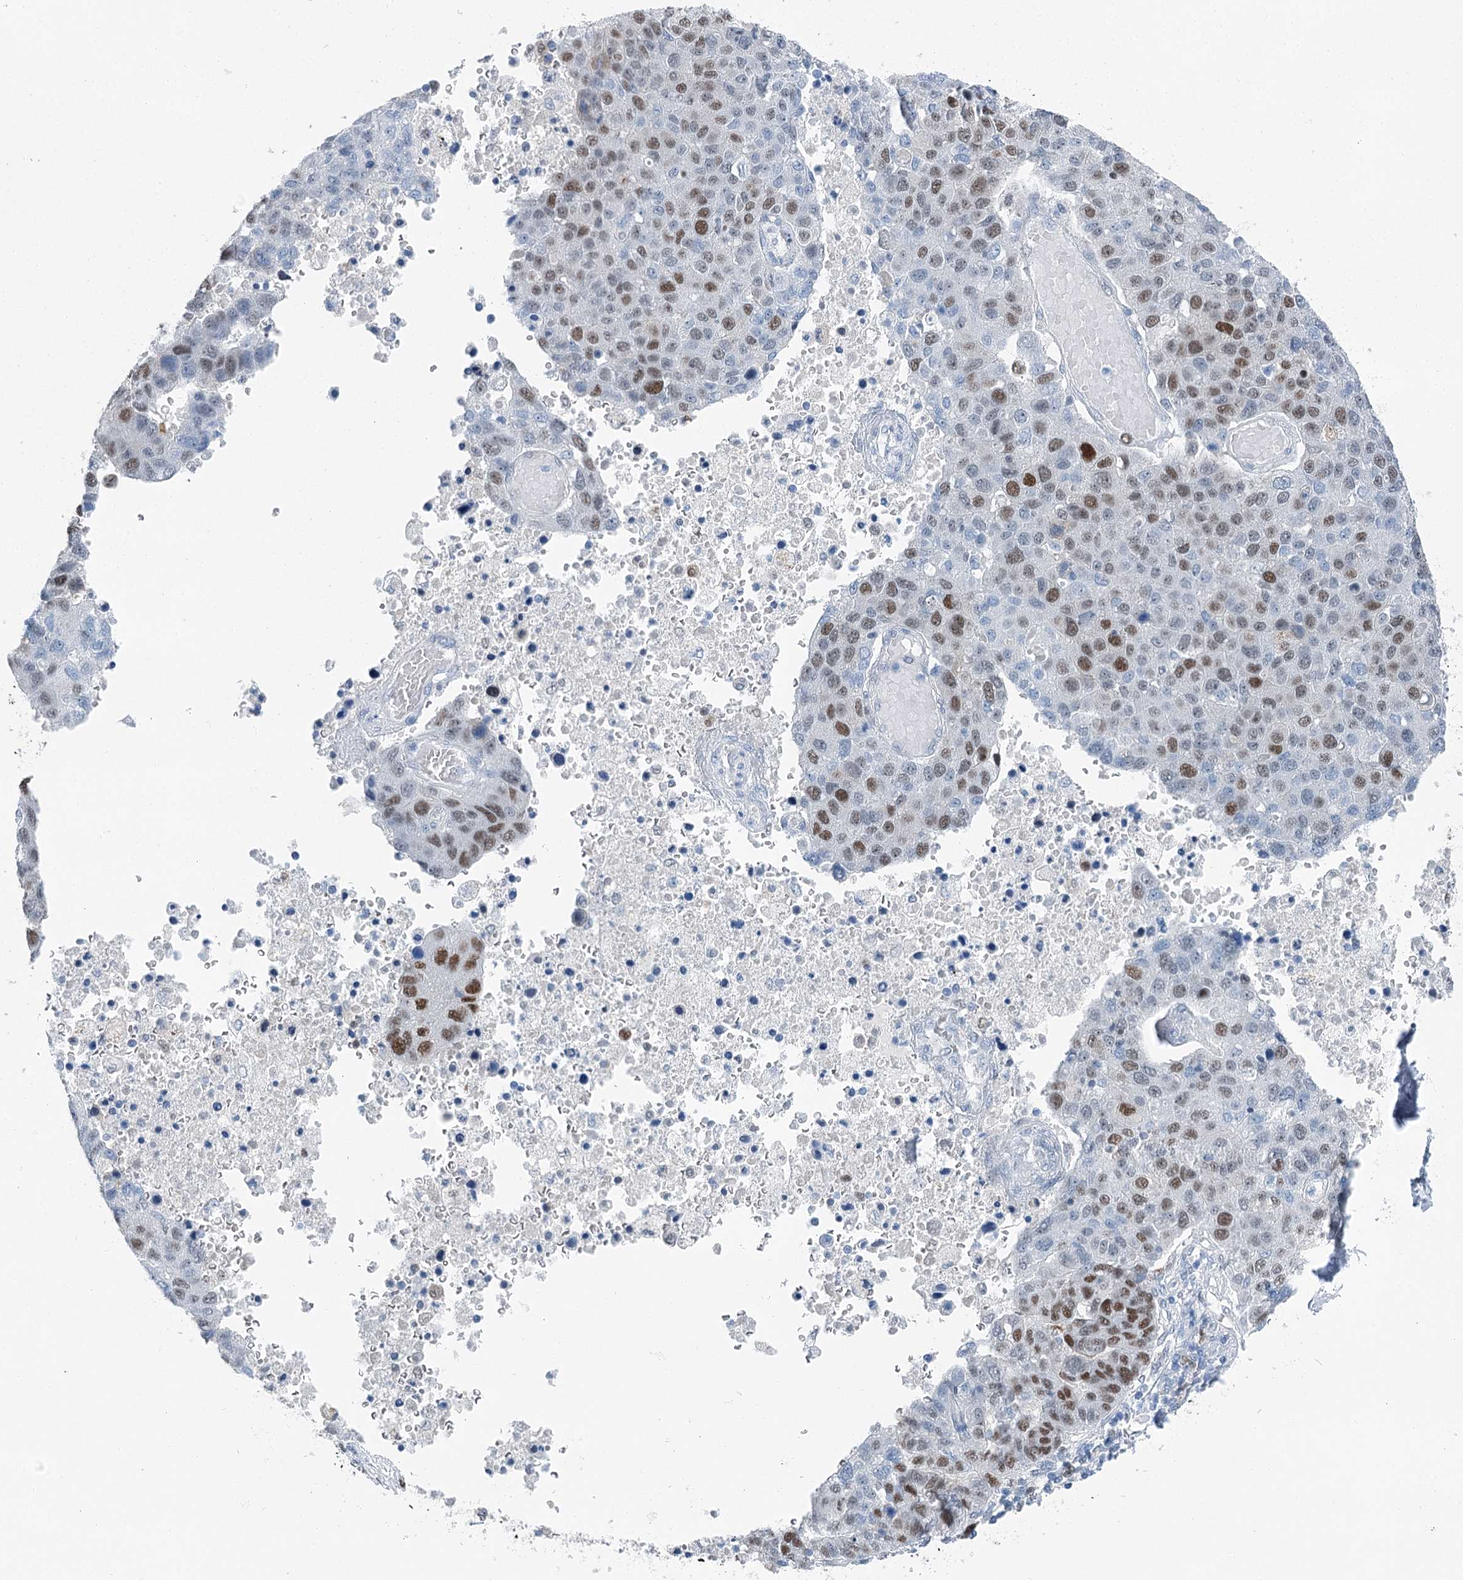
{"staining": {"intensity": "moderate", "quantity": "25%-75%", "location": "nuclear"}, "tissue": "pancreatic cancer", "cell_type": "Tumor cells", "image_type": "cancer", "snomed": [{"axis": "morphology", "description": "Adenocarcinoma, NOS"}, {"axis": "topography", "description": "Pancreas"}], "caption": "Immunohistochemical staining of pancreatic adenocarcinoma displays medium levels of moderate nuclear protein expression in approximately 25%-75% of tumor cells. Using DAB (brown) and hematoxylin (blue) stains, captured at high magnification using brightfield microscopy.", "gene": "HAT1", "patient": {"sex": "female", "age": 61}}